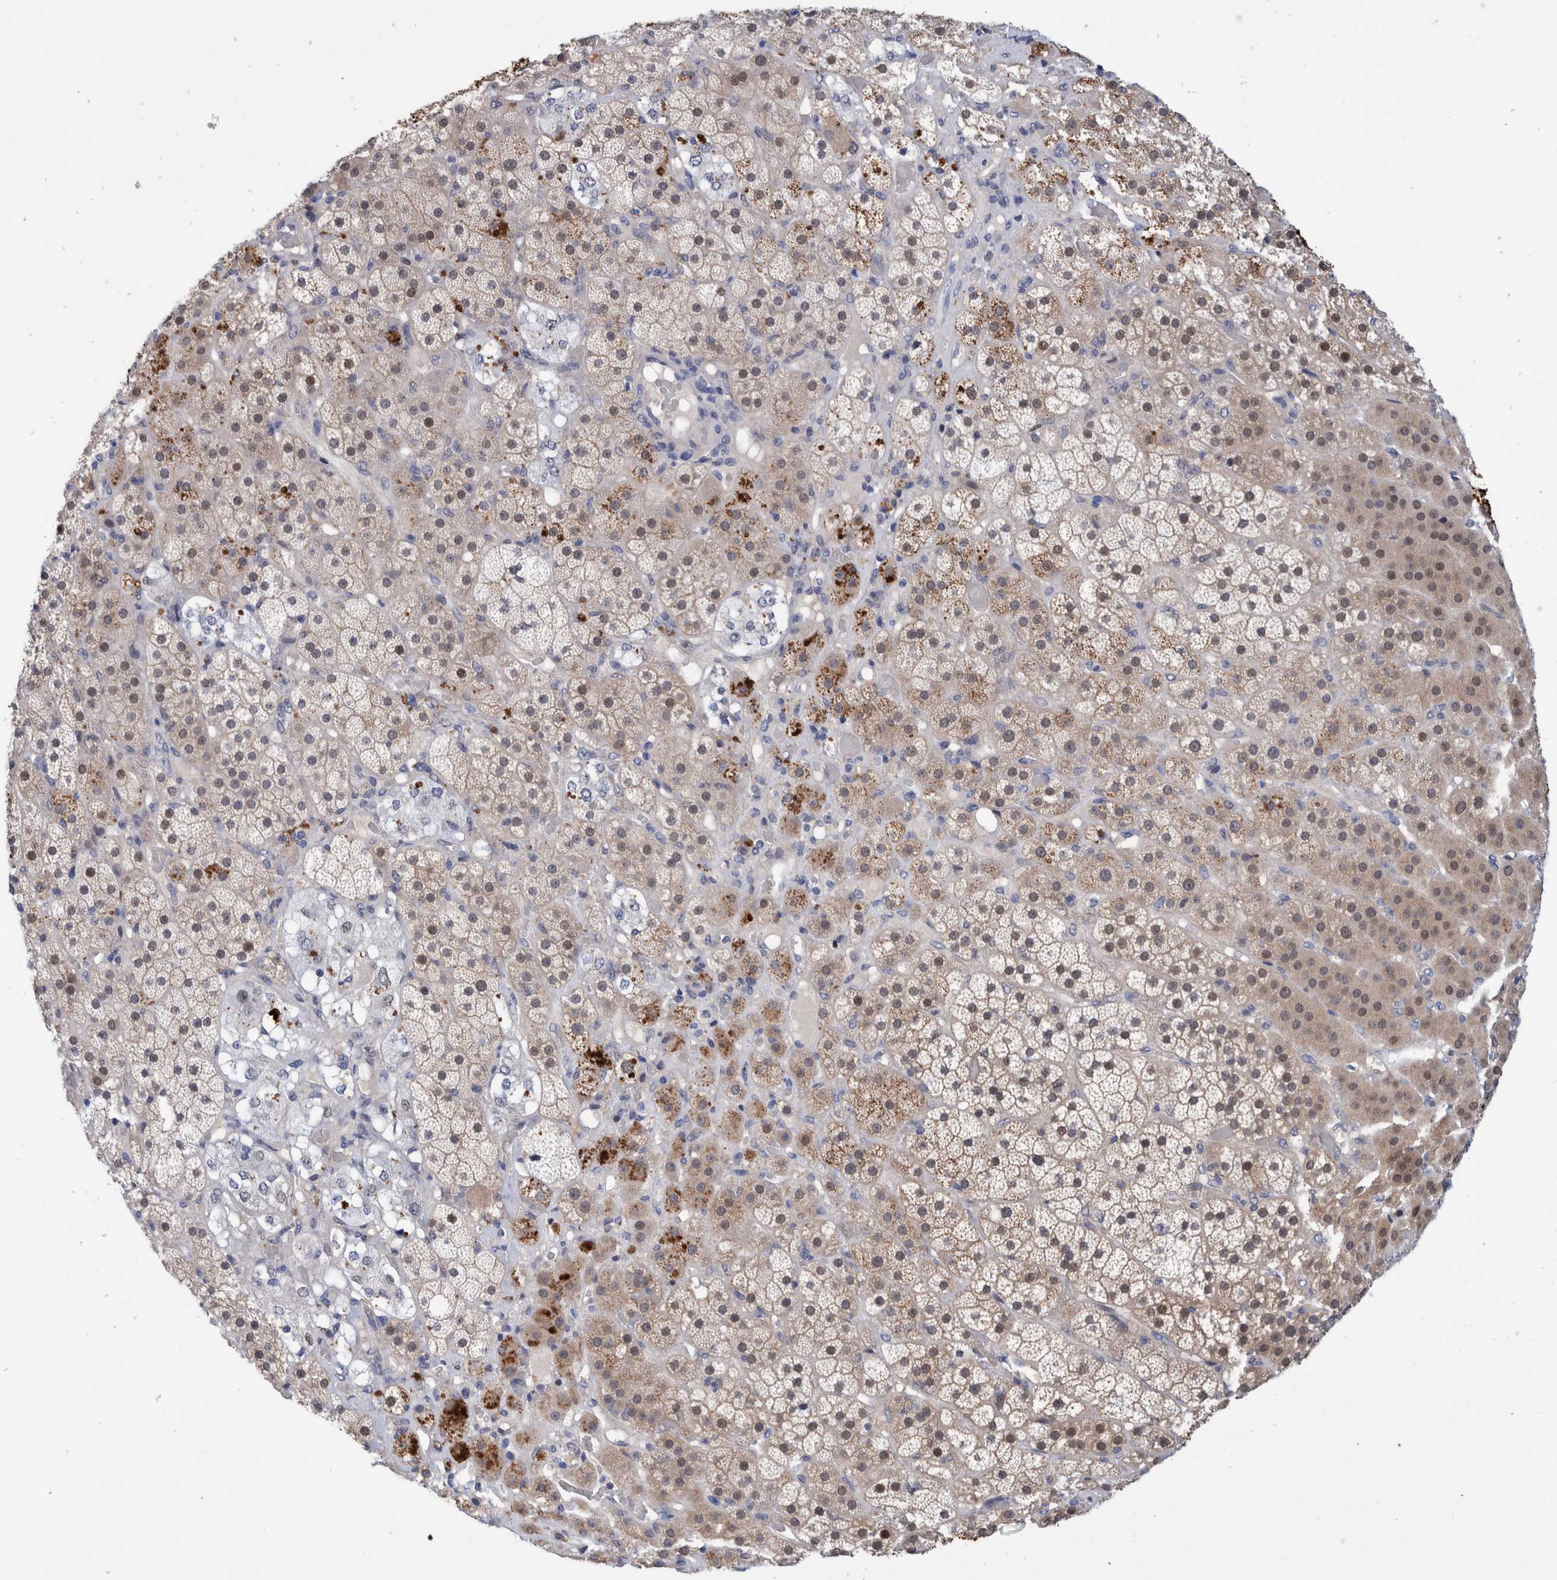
{"staining": {"intensity": "moderate", "quantity": ">75%", "location": "cytoplasmic/membranous,nuclear"}, "tissue": "adrenal gland", "cell_type": "Glandular cells", "image_type": "normal", "snomed": [{"axis": "morphology", "description": "Normal tissue, NOS"}, {"axis": "topography", "description": "Adrenal gland"}], "caption": "A high-resolution micrograph shows immunohistochemistry (IHC) staining of normal adrenal gland, which exhibits moderate cytoplasmic/membranous,nuclear expression in approximately >75% of glandular cells.", "gene": "PFAS", "patient": {"sex": "male", "age": 57}}